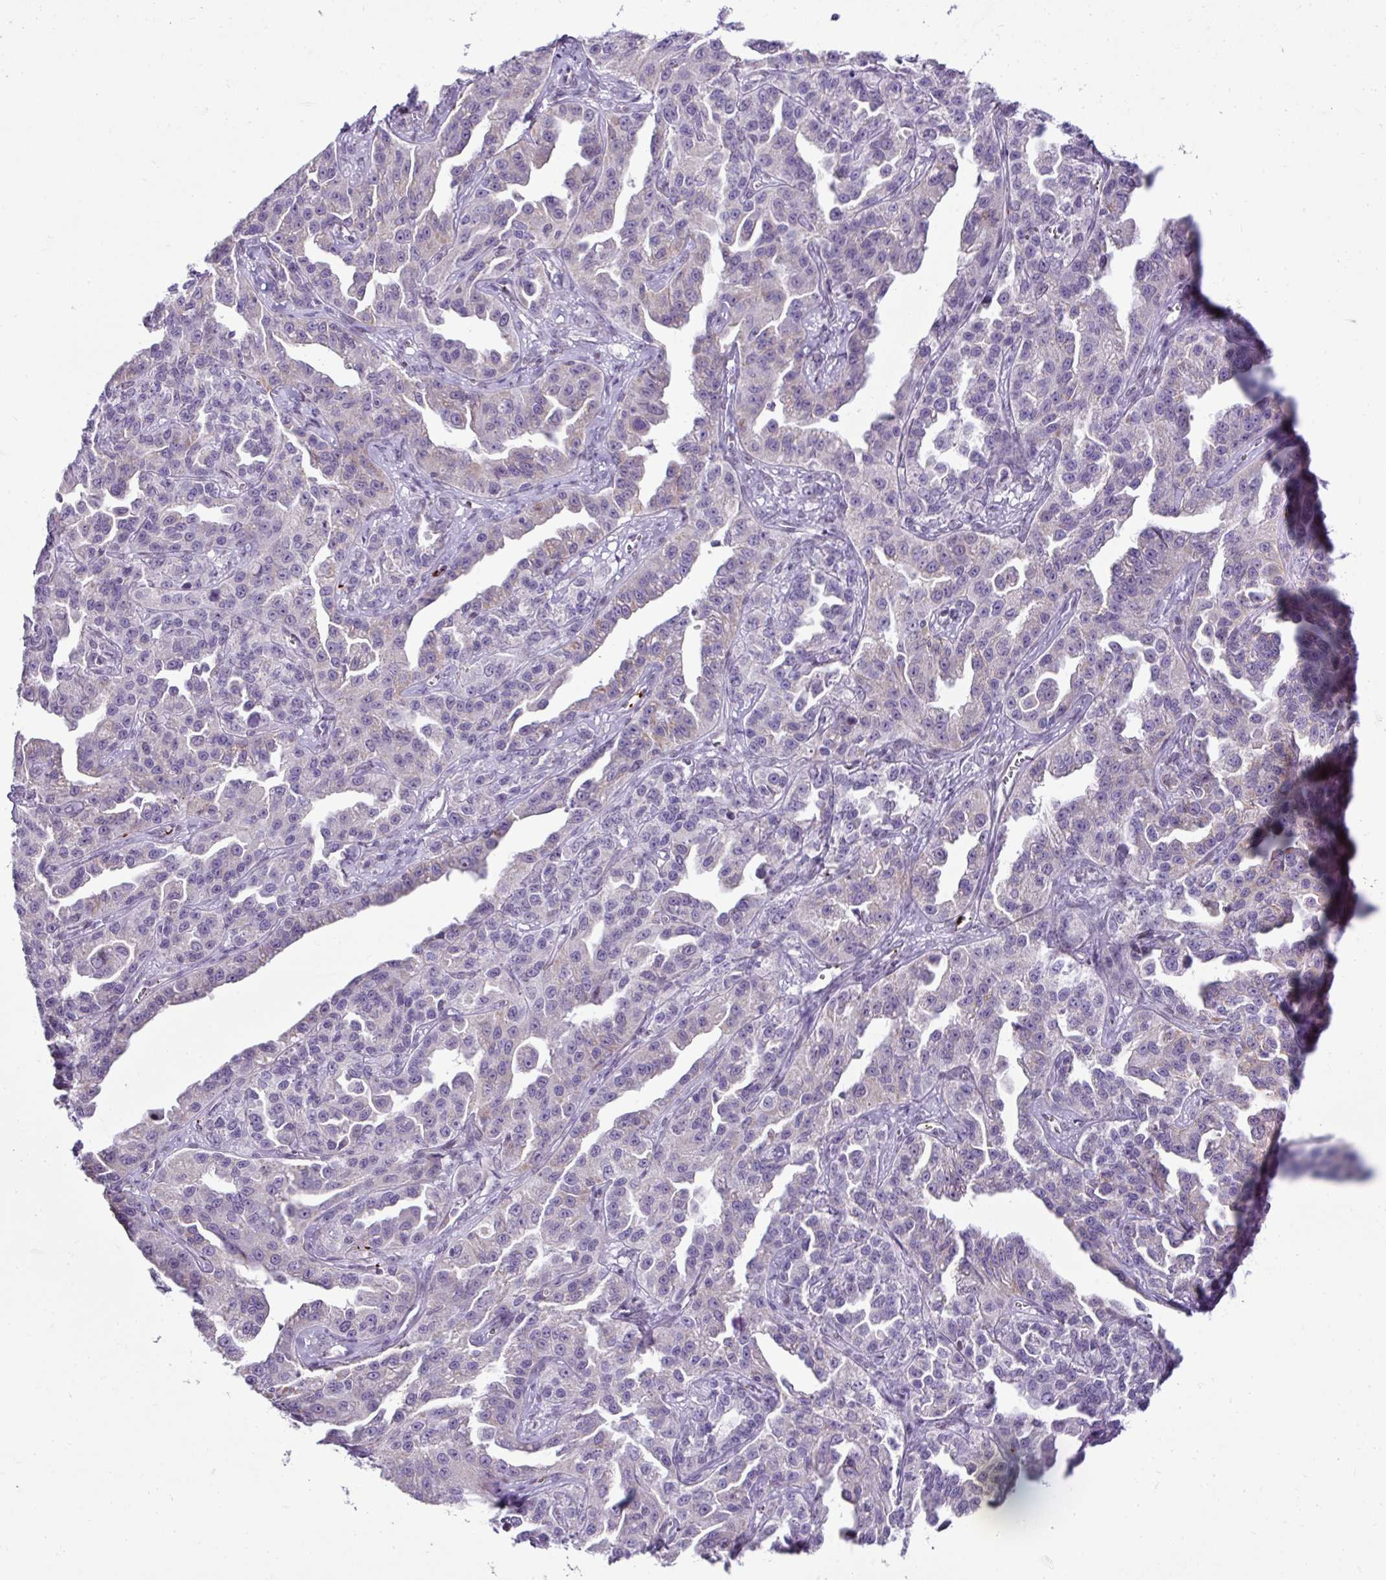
{"staining": {"intensity": "negative", "quantity": "none", "location": "none"}, "tissue": "ovarian cancer", "cell_type": "Tumor cells", "image_type": "cancer", "snomed": [{"axis": "morphology", "description": "Cystadenocarcinoma, serous, NOS"}, {"axis": "topography", "description": "Ovary"}], "caption": "Ovarian cancer stained for a protein using immunohistochemistry shows no expression tumor cells.", "gene": "CMTM5", "patient": {"sex": "female", "age": 75}}